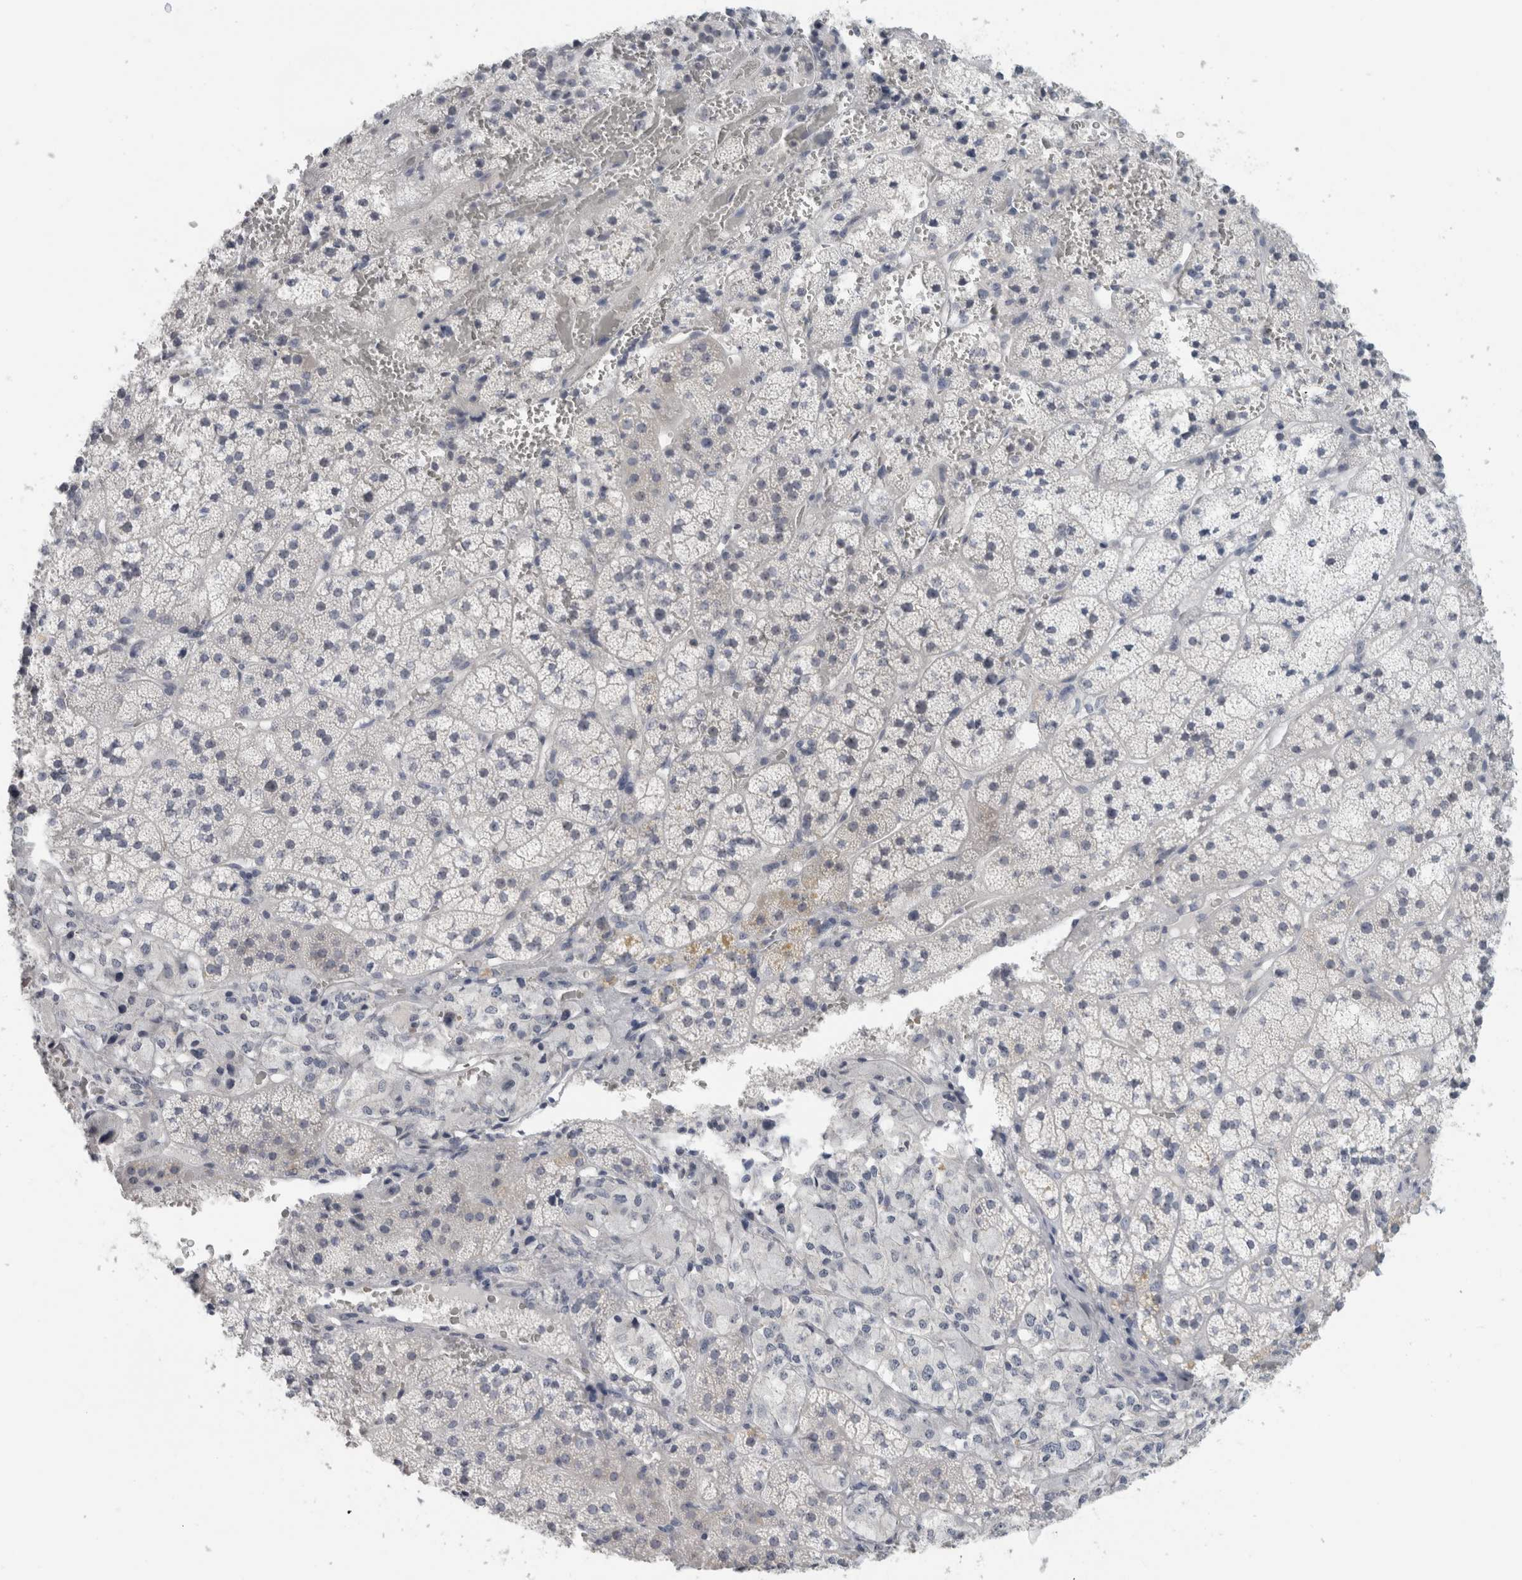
{"staining": {"intensity": "negative", "quantity": "none", "location": "none"}, "tissue": "adrenal gland", "cell_type": "Glandular cells", "image_type": "normal", "snomed": [{"axis": "morphology", "description": "Normal tissue, NOS"}, {"axis": "topography", "description": "Adrenal gland"}], "caption": "A high-resolution image shows IHC staining of unremarkable adrenal gland, which exhibits no significant positivity in glandular cells.", "gene": "FMR1NB", "patient": {"sex": "female", "age": 44}}